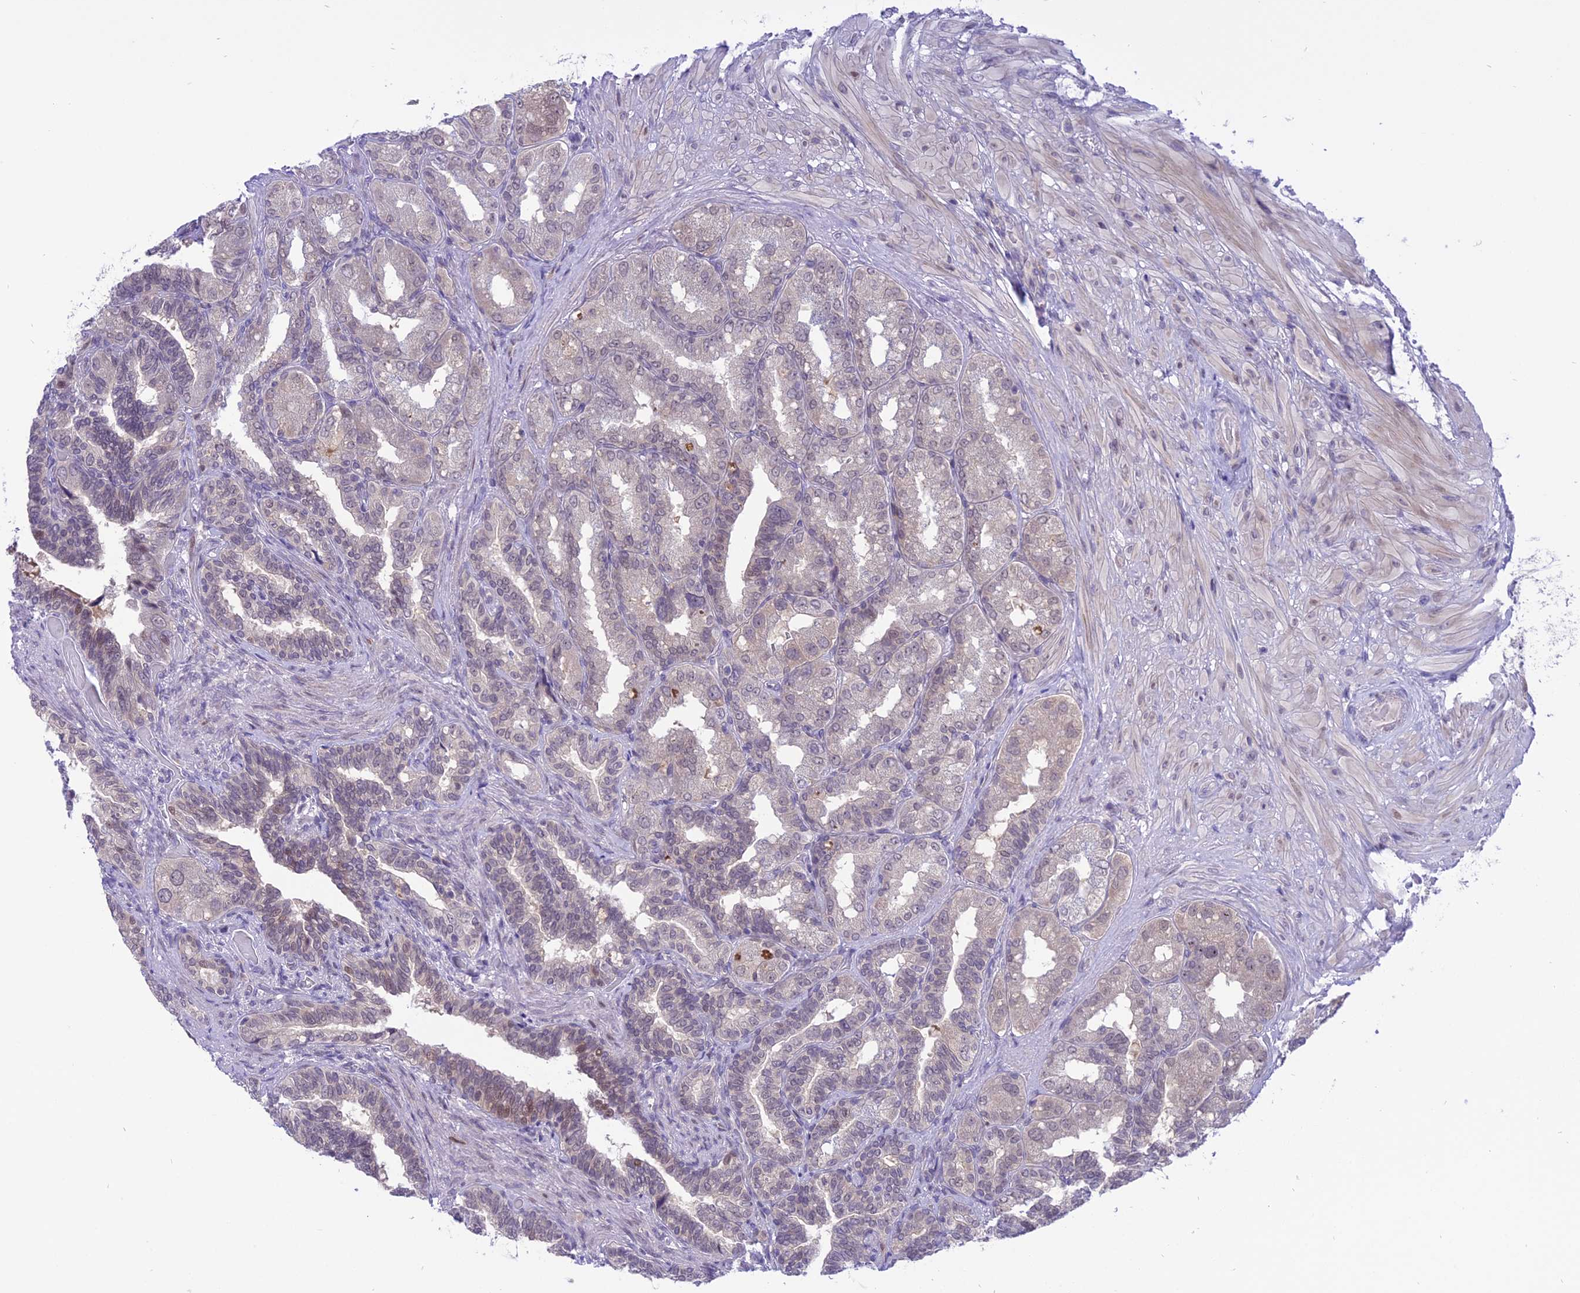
{"staining": {"intensity": "weak", "quantity": "<25%", "location": "nuclear"}, "tissue": "seminal vesicle", "cell_type": "Glandular cells", "image_type": "normal", "snomed": [{"axis": "morphology", "description": "Normal tissue, NOS"}, {"axis": "topography", "description": "Seminal veicle"}, {"axis": "topography", "description": "Peripheral nerve tissue"}], "caption": "Normal seminal vesicle was stained to show a protein in brown. There is no significant positivity in glandular cells.", "gene": "ZNF837", "patient": {"sex": "male", "age": 63}}